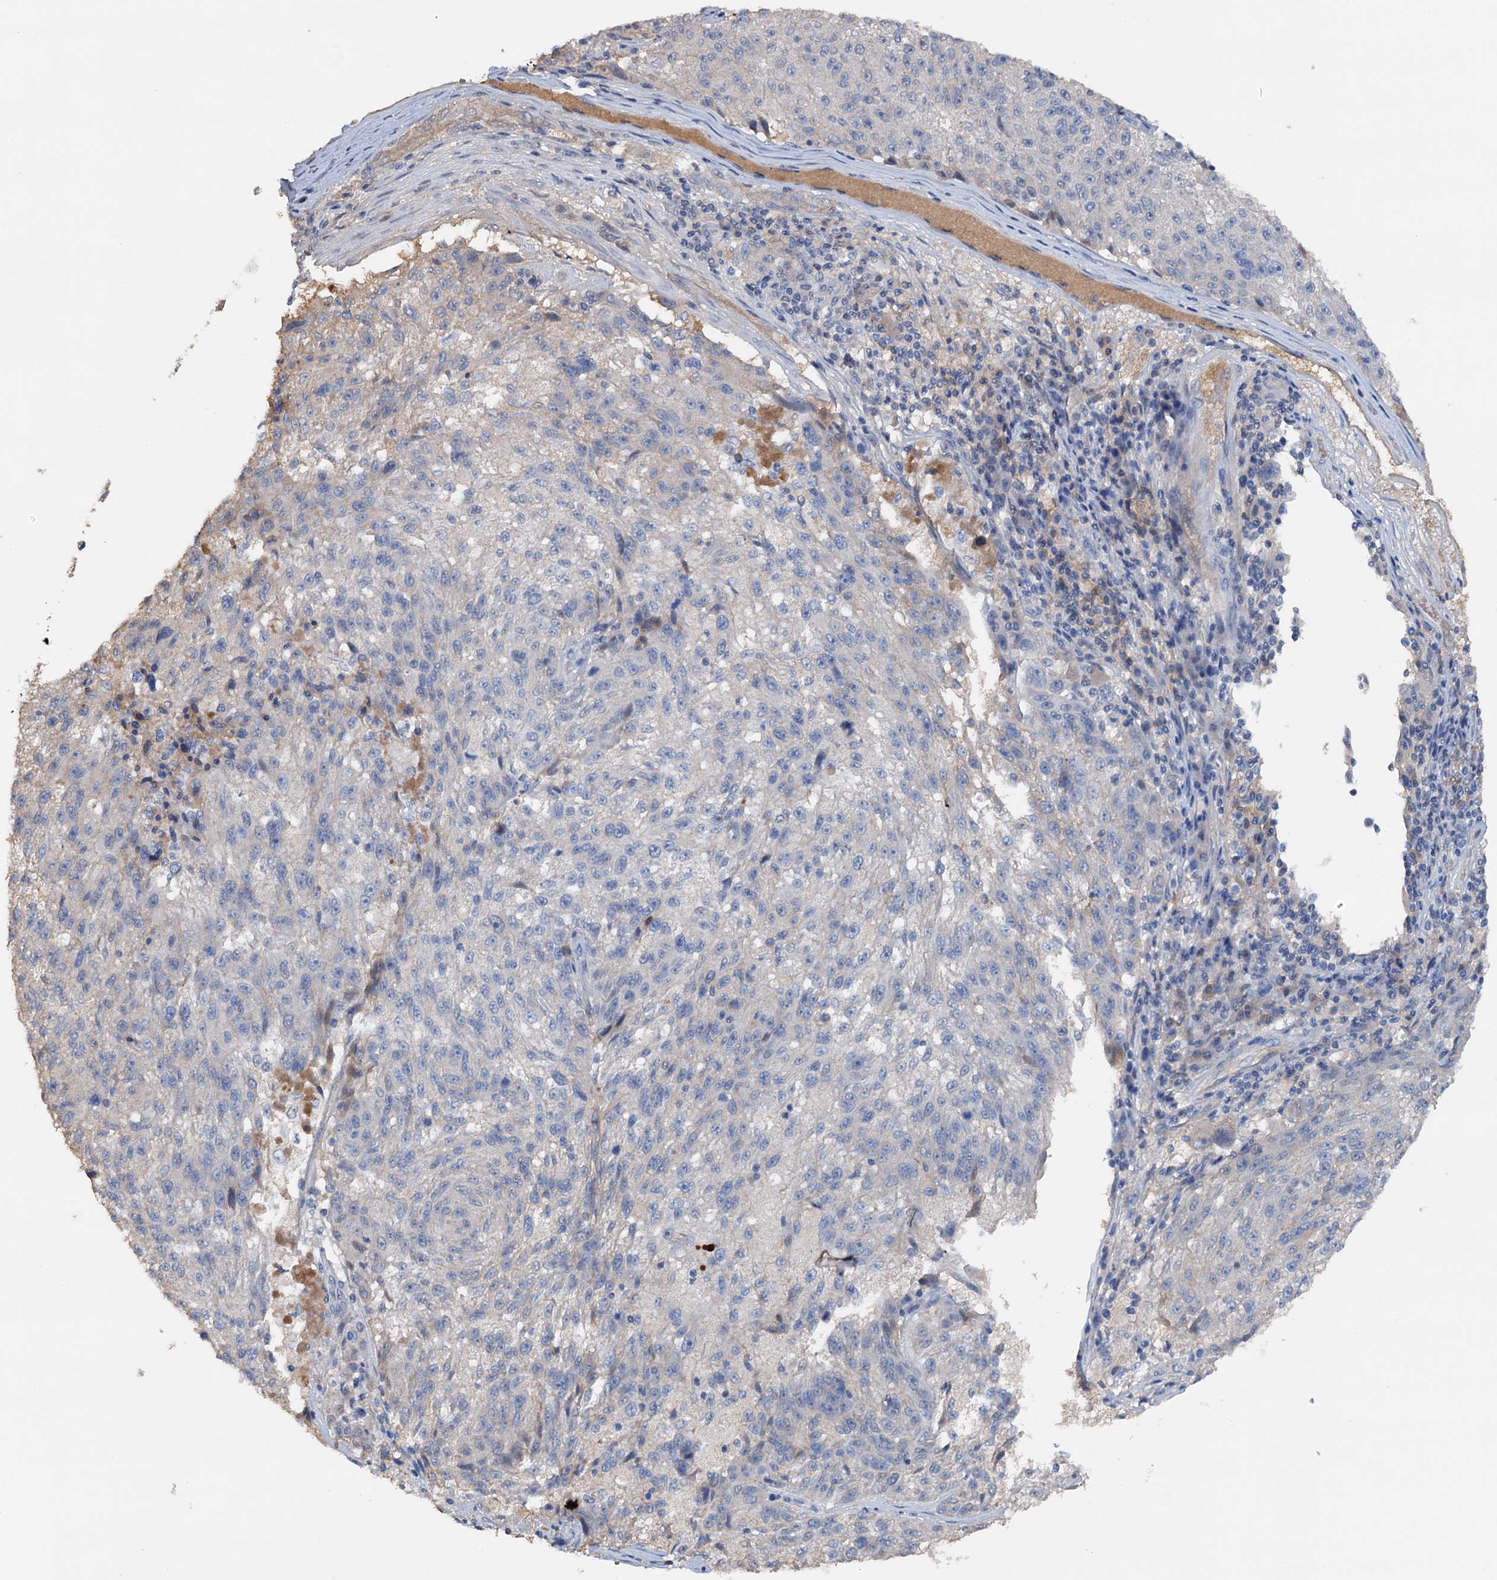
{"staining": {"intensity": "negative", "quantity": "none", "location": "none"}, "tissue": "melanoma", "cell_type": "Tumor cells", "image_type": "cancer", "snomed": [{"axis": "morphology", "description": "Malignant melanoma, NOS"}, {"axis": "topography", "description": "Skin"}], "caption": "Tumor cells show no significant expression in melanoma.", "gene": "ARL13A", "patient": {"sex": "male", "age": 53}}